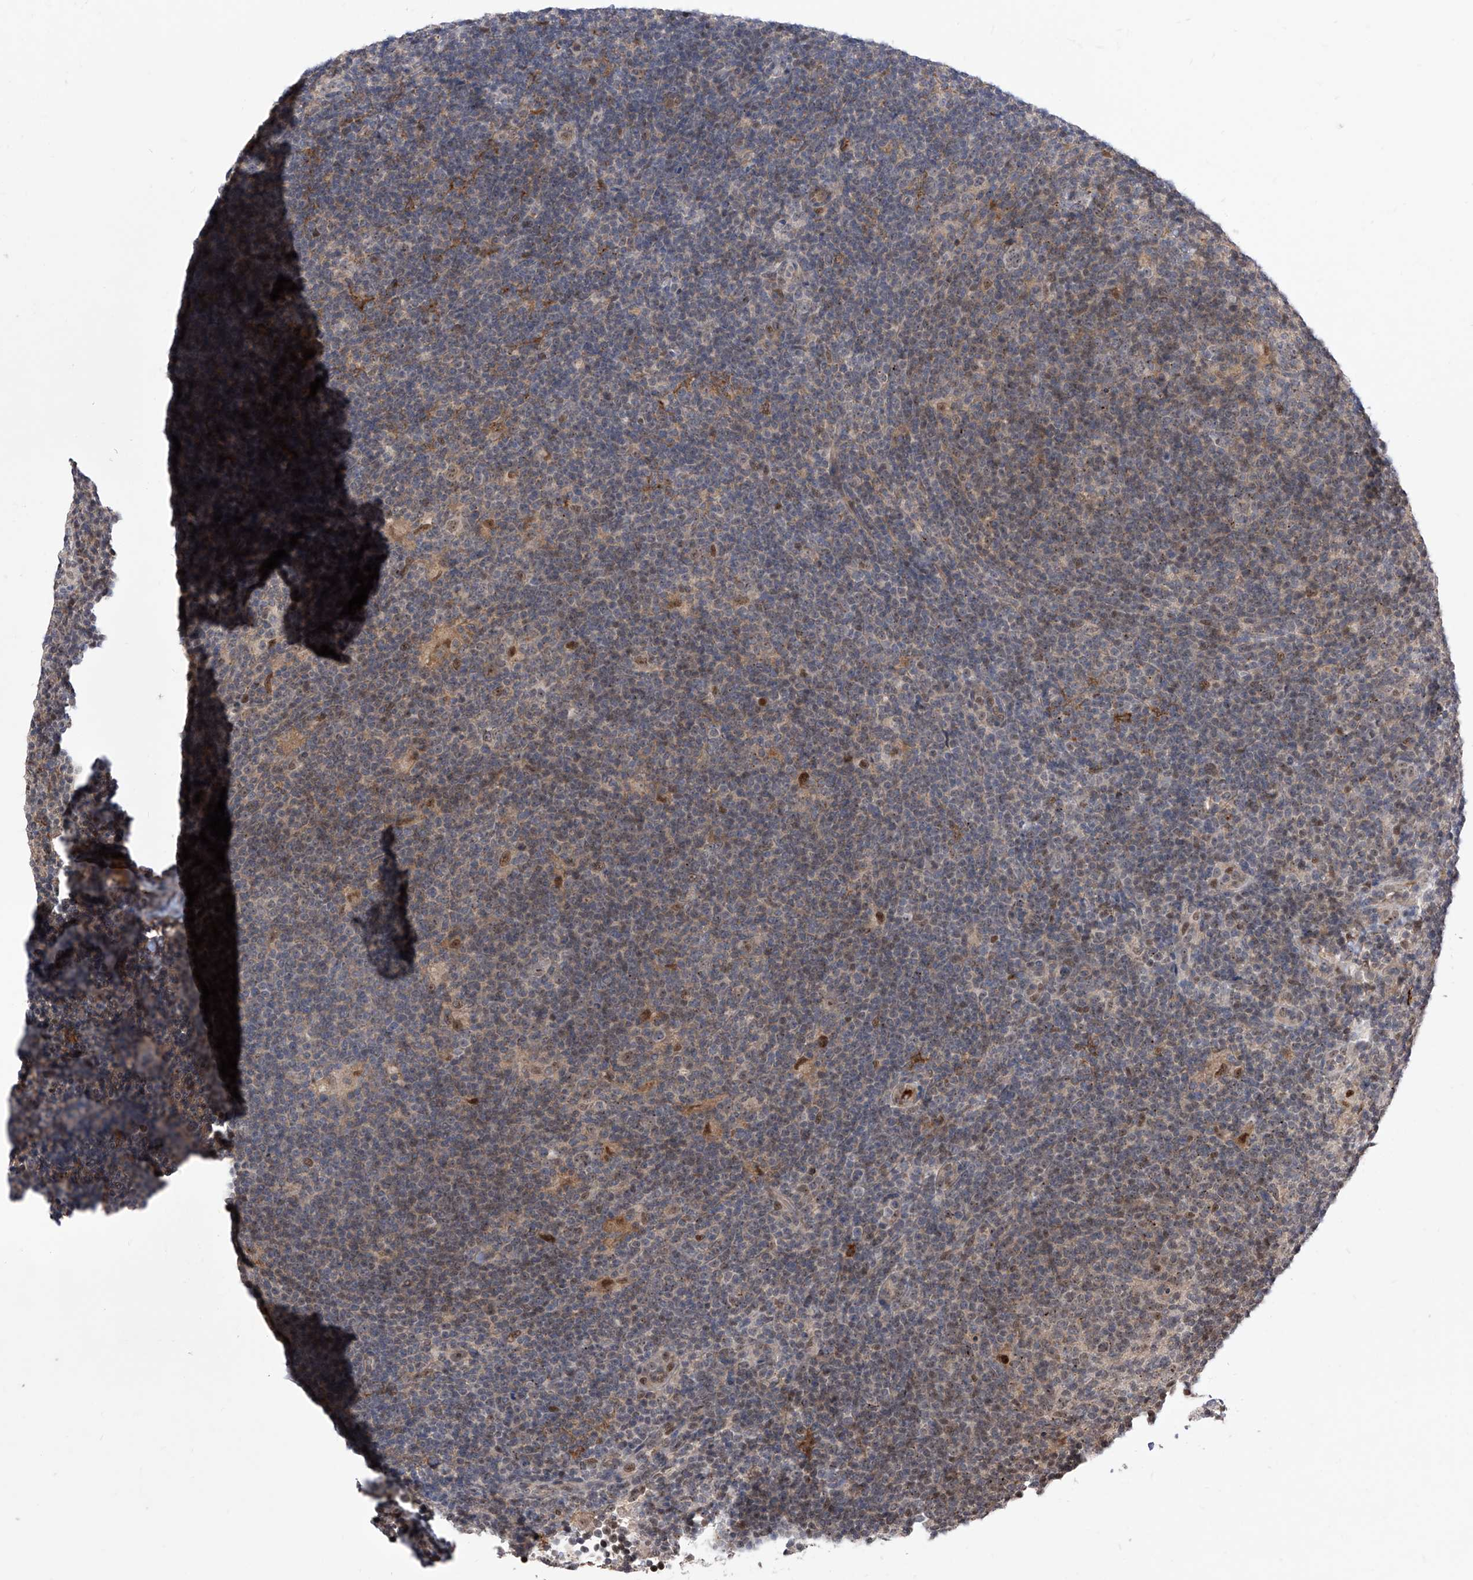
{"staining": {"intensity": "negative", "quantity": "none", "location": "none"}, "tissue": "lymphoma", "cell_type": "Tumor cells", "image_type": "cancer", "snomed": [{"axis": "morphology", "description": "Hodgkin's disease, NOS"}, {"axis": "topography", "description": "Lymph node"}], "caption": "The micrograph reveals no staining of tumor cells in lymphoma. The staining is performed using DAB brown chromogen with nuclei counter-stained in using hematoxylin.", "gene": "LGR4", "patient": {"sex": "female", "age": 57}}